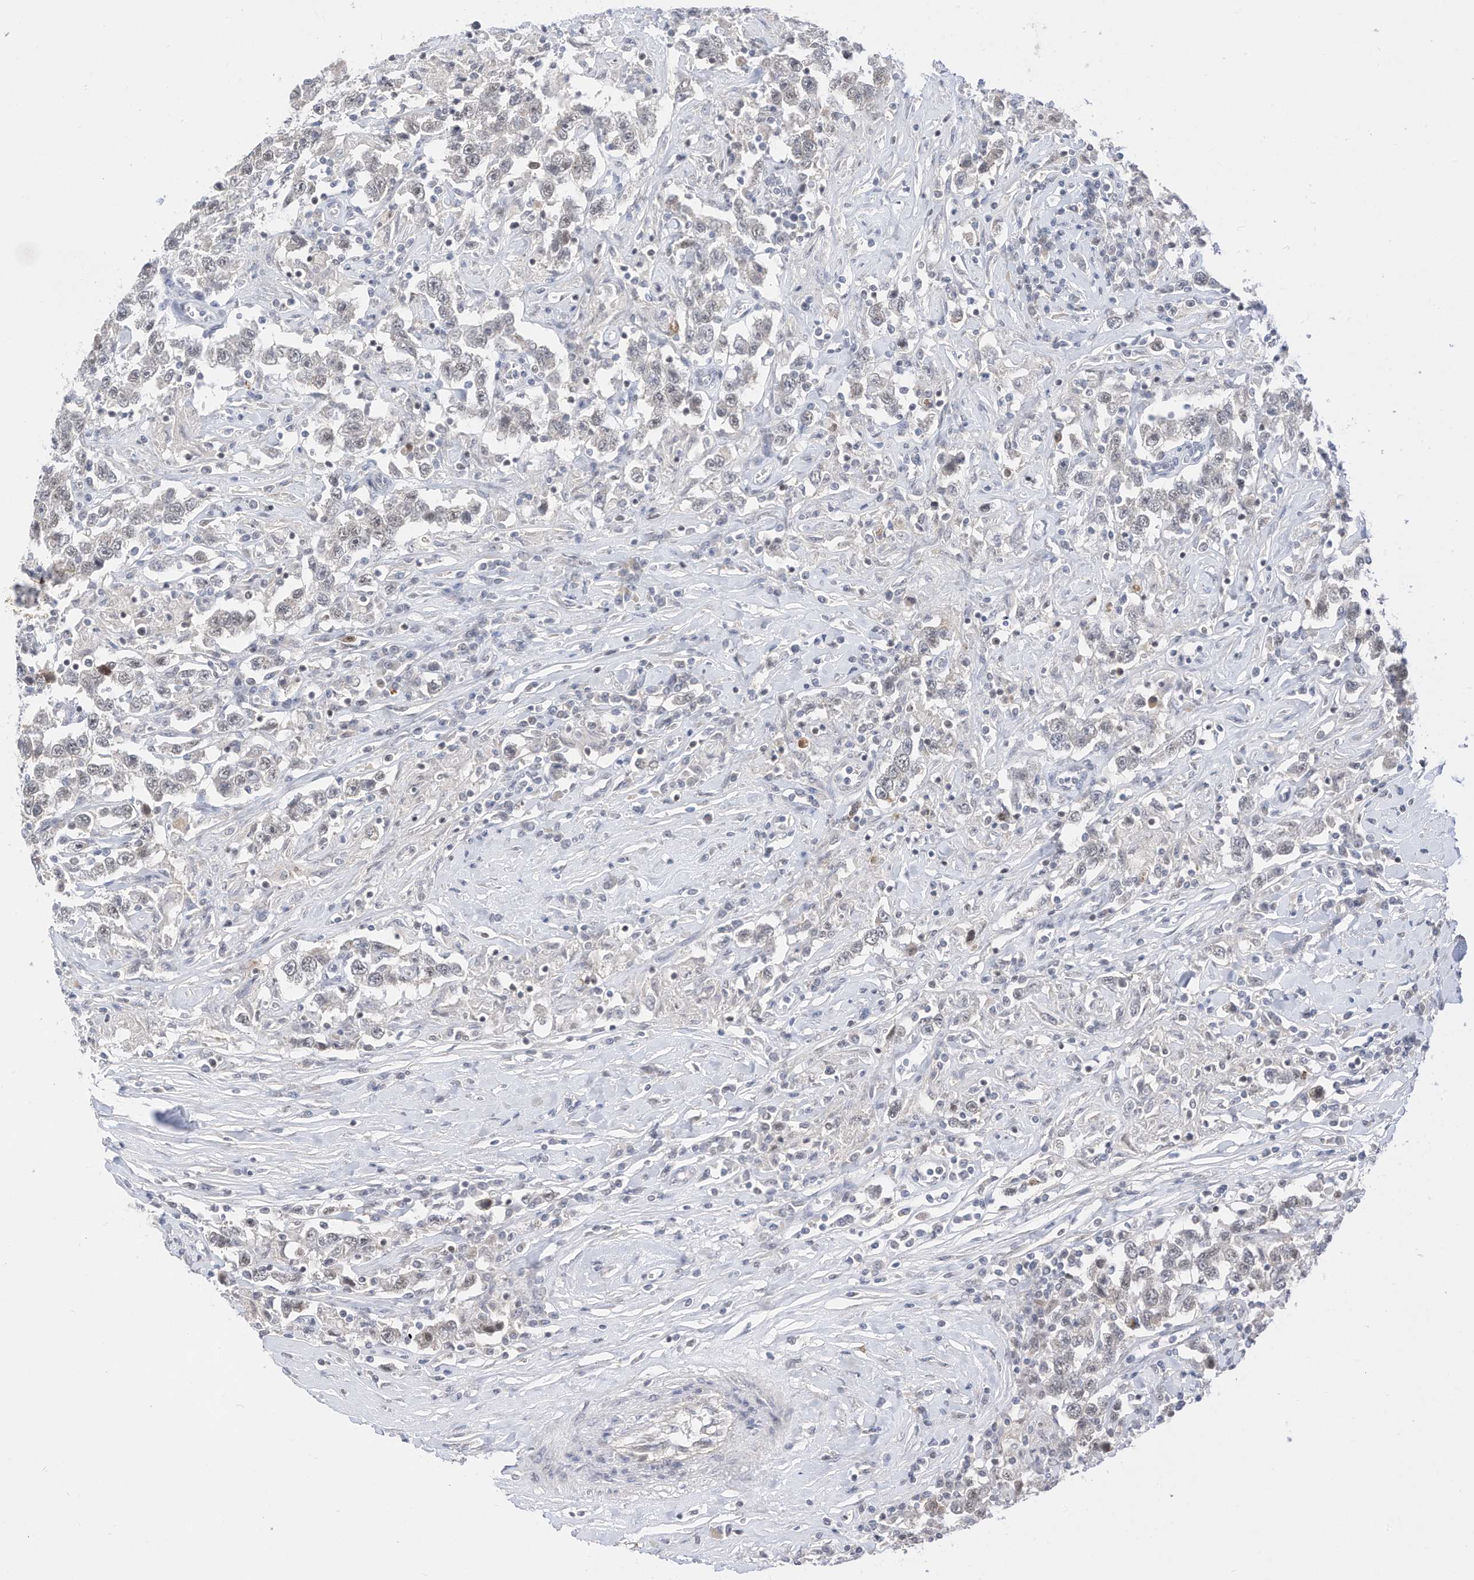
{"staining": {"intensity": "weak", "quantity": "<25%", "location": "nuclear"}, "tissue": "testis cancer", "cell_type": "Tumor cells", "image_type": "cancer", "snomed": [{"axis": "morphology", "description": "Seminoma, NOS"}, {"axis": "topography", "description": "Testis"}], "caption": "High power microscopy histopathology image of an immunohistochemistry micrograph of testis cancer, revealing no significant positivity in tumor cells.", "gene": "OGT", "patient": {"sex": "male", "age": 41}}